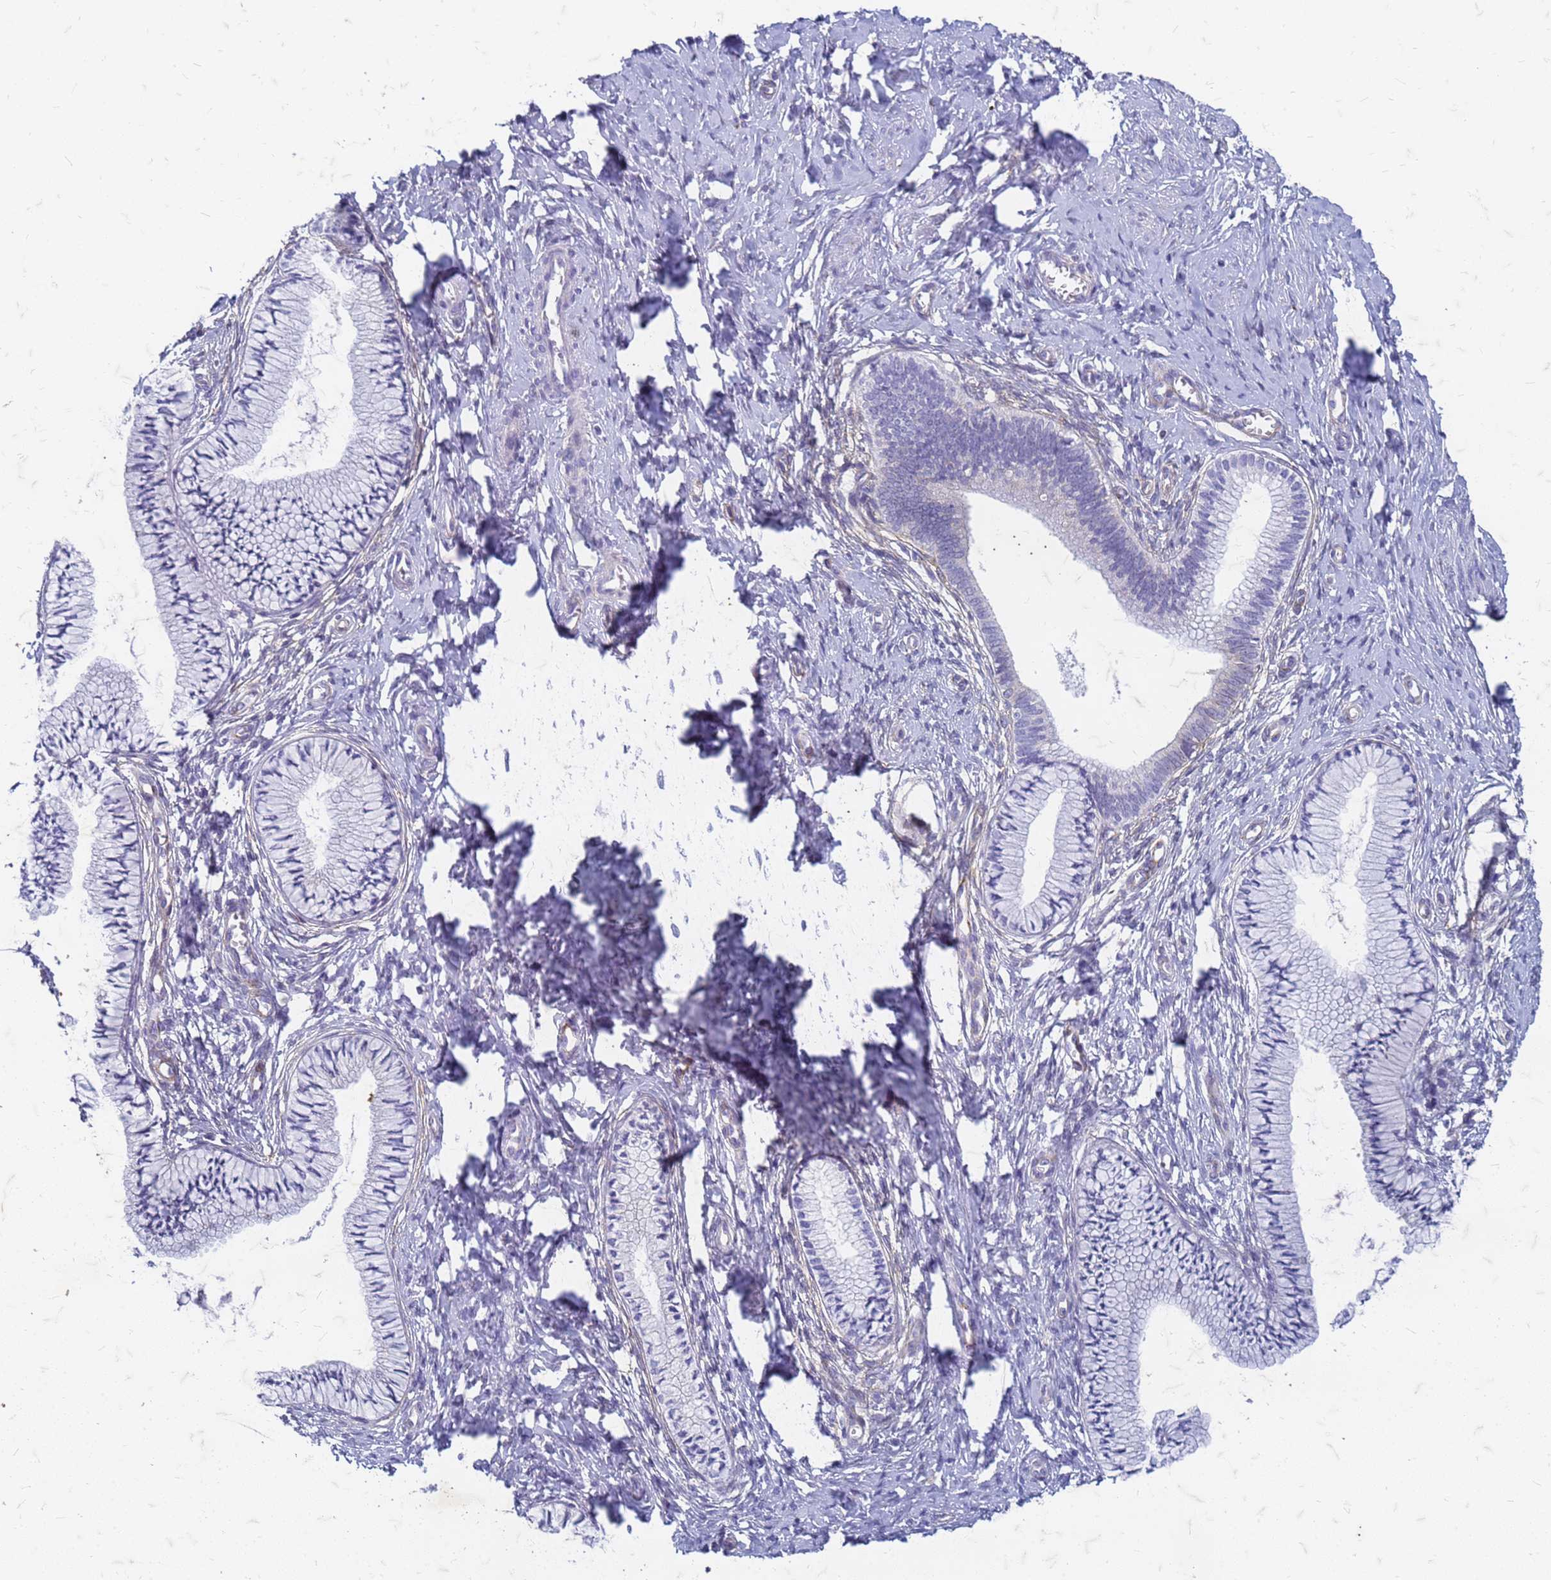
{"staining": {"intensity": "negative", "quantity": "none", "location": "none"}, "tissue": "cervix", "cell_type": "Glandular cells", "image_type": "normal", "snomed": [{"axis": "morphology", "description": "Normal tissue, NOS"}, {"axis": "topography", "description": "Cervix"}], "caption": "A high-resolution micrograph shows IHC staining of unremarkable cervix, which reveals no significant positivity in glandular cells.", "gene": "TRIM64B", "patient": {"sex": "female", "age": 36}}